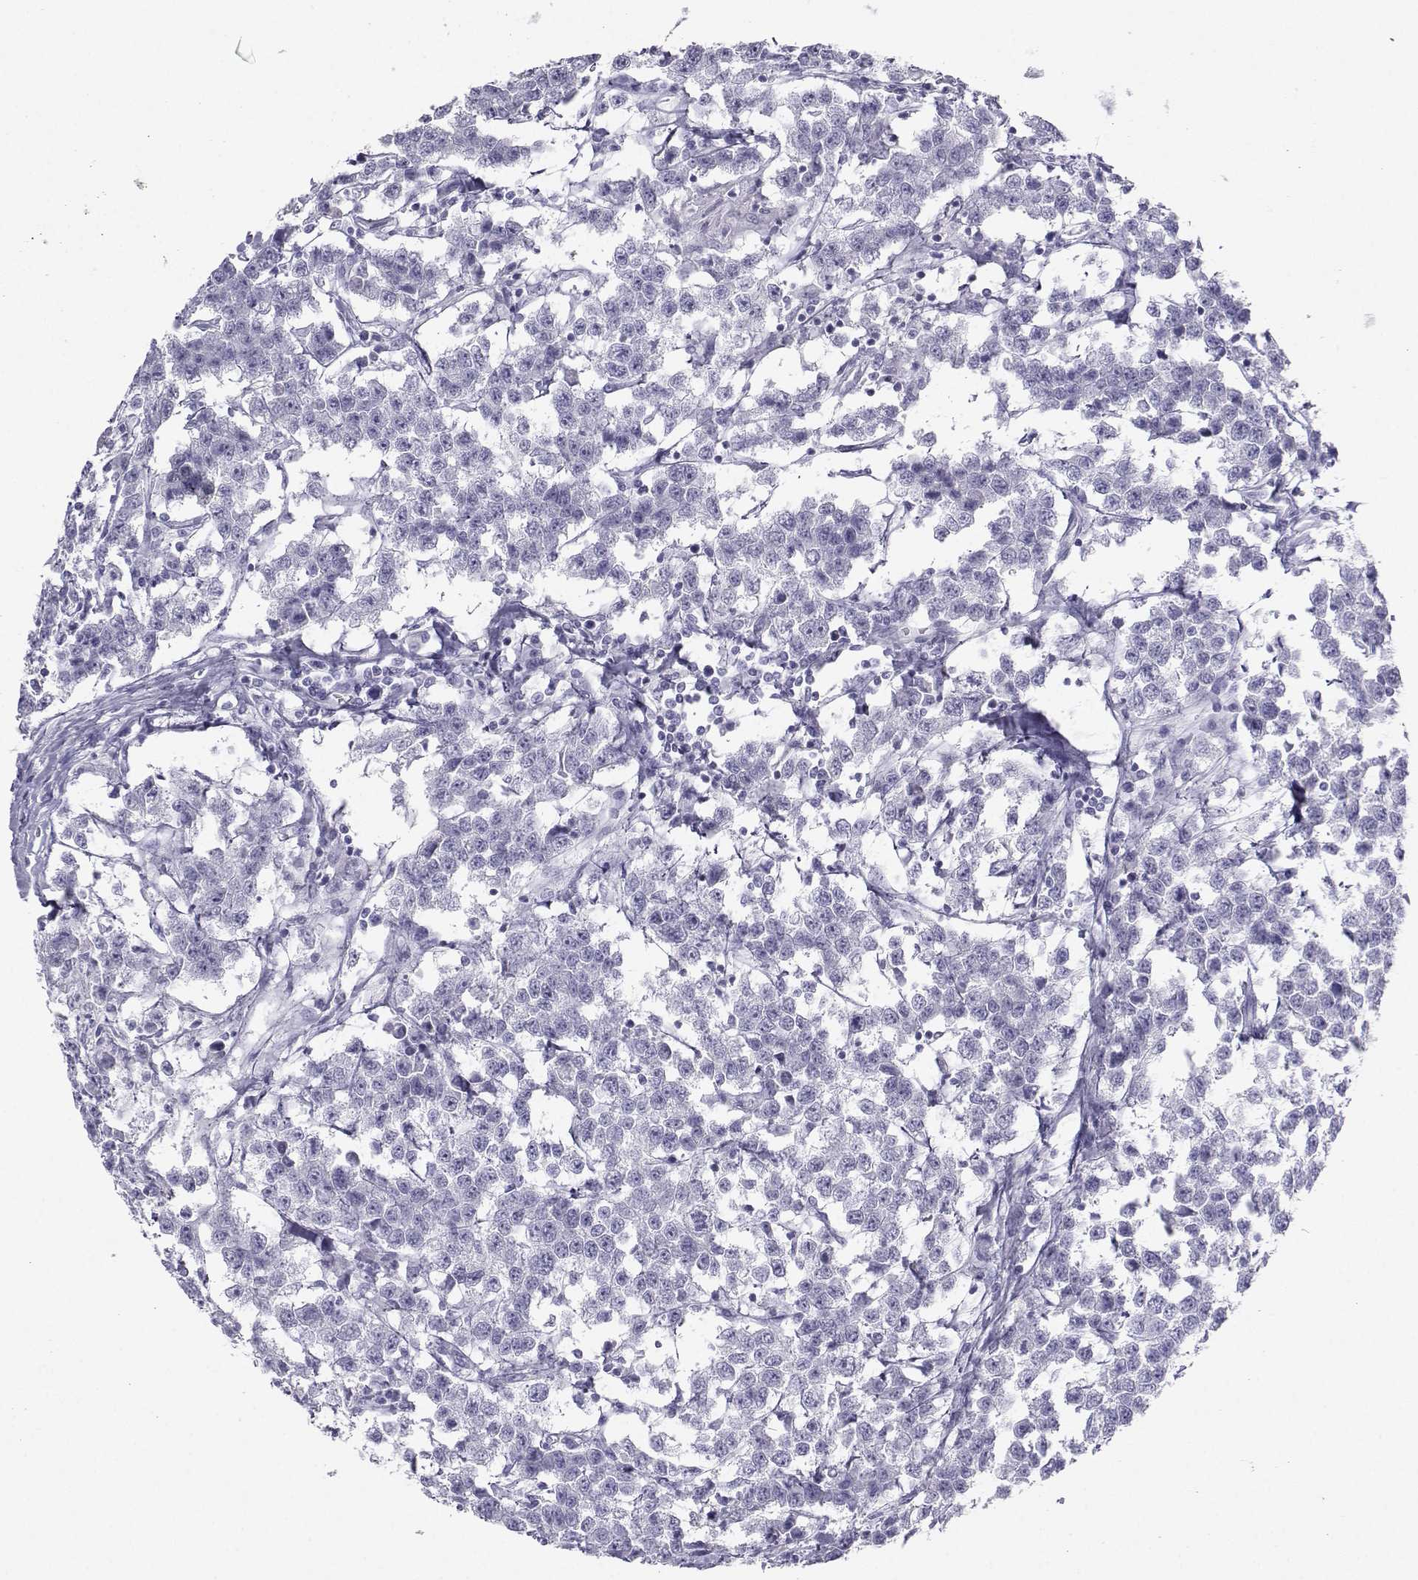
{"staining": {"intensity": "negative", "quantity": "none", "location": "none"}, "tissue": "testis cancer", "cell_type": "Tumor cells", "image_type": "cancer", "snomed": [{"axis": "morphology", "description": "Seminoma, NOS"}, {"axis": "topography", "description": "Testis"}], "caption": "This is a image of IHC staining of testis cancer (seminoma), which shows no positivity in tumor cells.", "gene": "SST", "patient": {"sex": "male", "age": 59}}